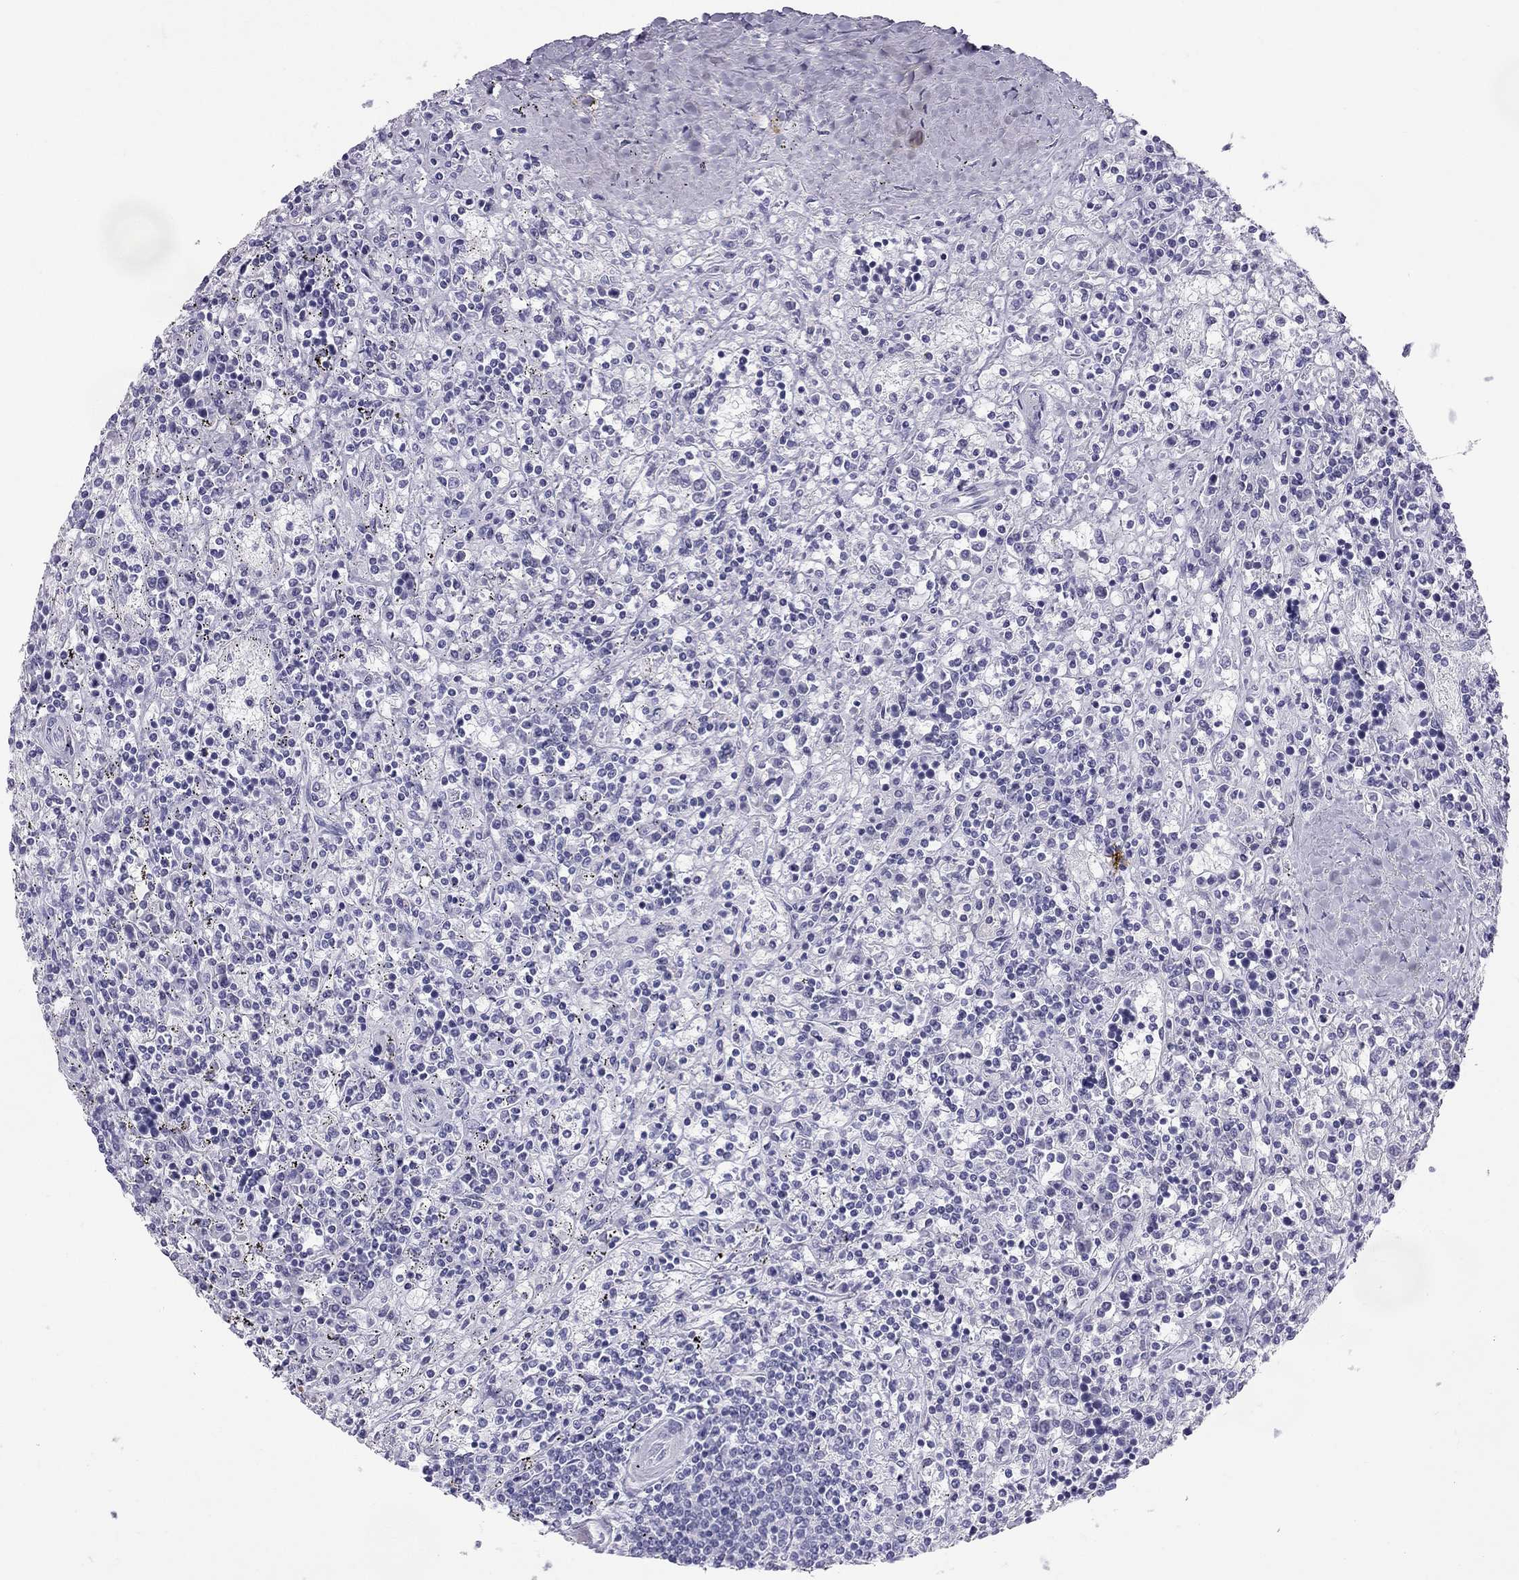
{"staining": {"intensity": "negative", "quantity": "none", "location": "none"}, "tissue": "lymphoma", "cell_type": "Tumor cells", "image_type": "cancer", "snomed": [{"axis": "morphology", "description": "Malignant lymphoma, non-Hodgkin's type, Low grade"}, {"axis": "topography", "description": "Spleen"}], "caption": "An image of malignant lymphoma, non-Hodgkin's type (low-grade) stained for a protein demonstrates no brown staining in tumor cells.", "gene": "TRPM3", "patient": {"sex": "male", "age": 62}}